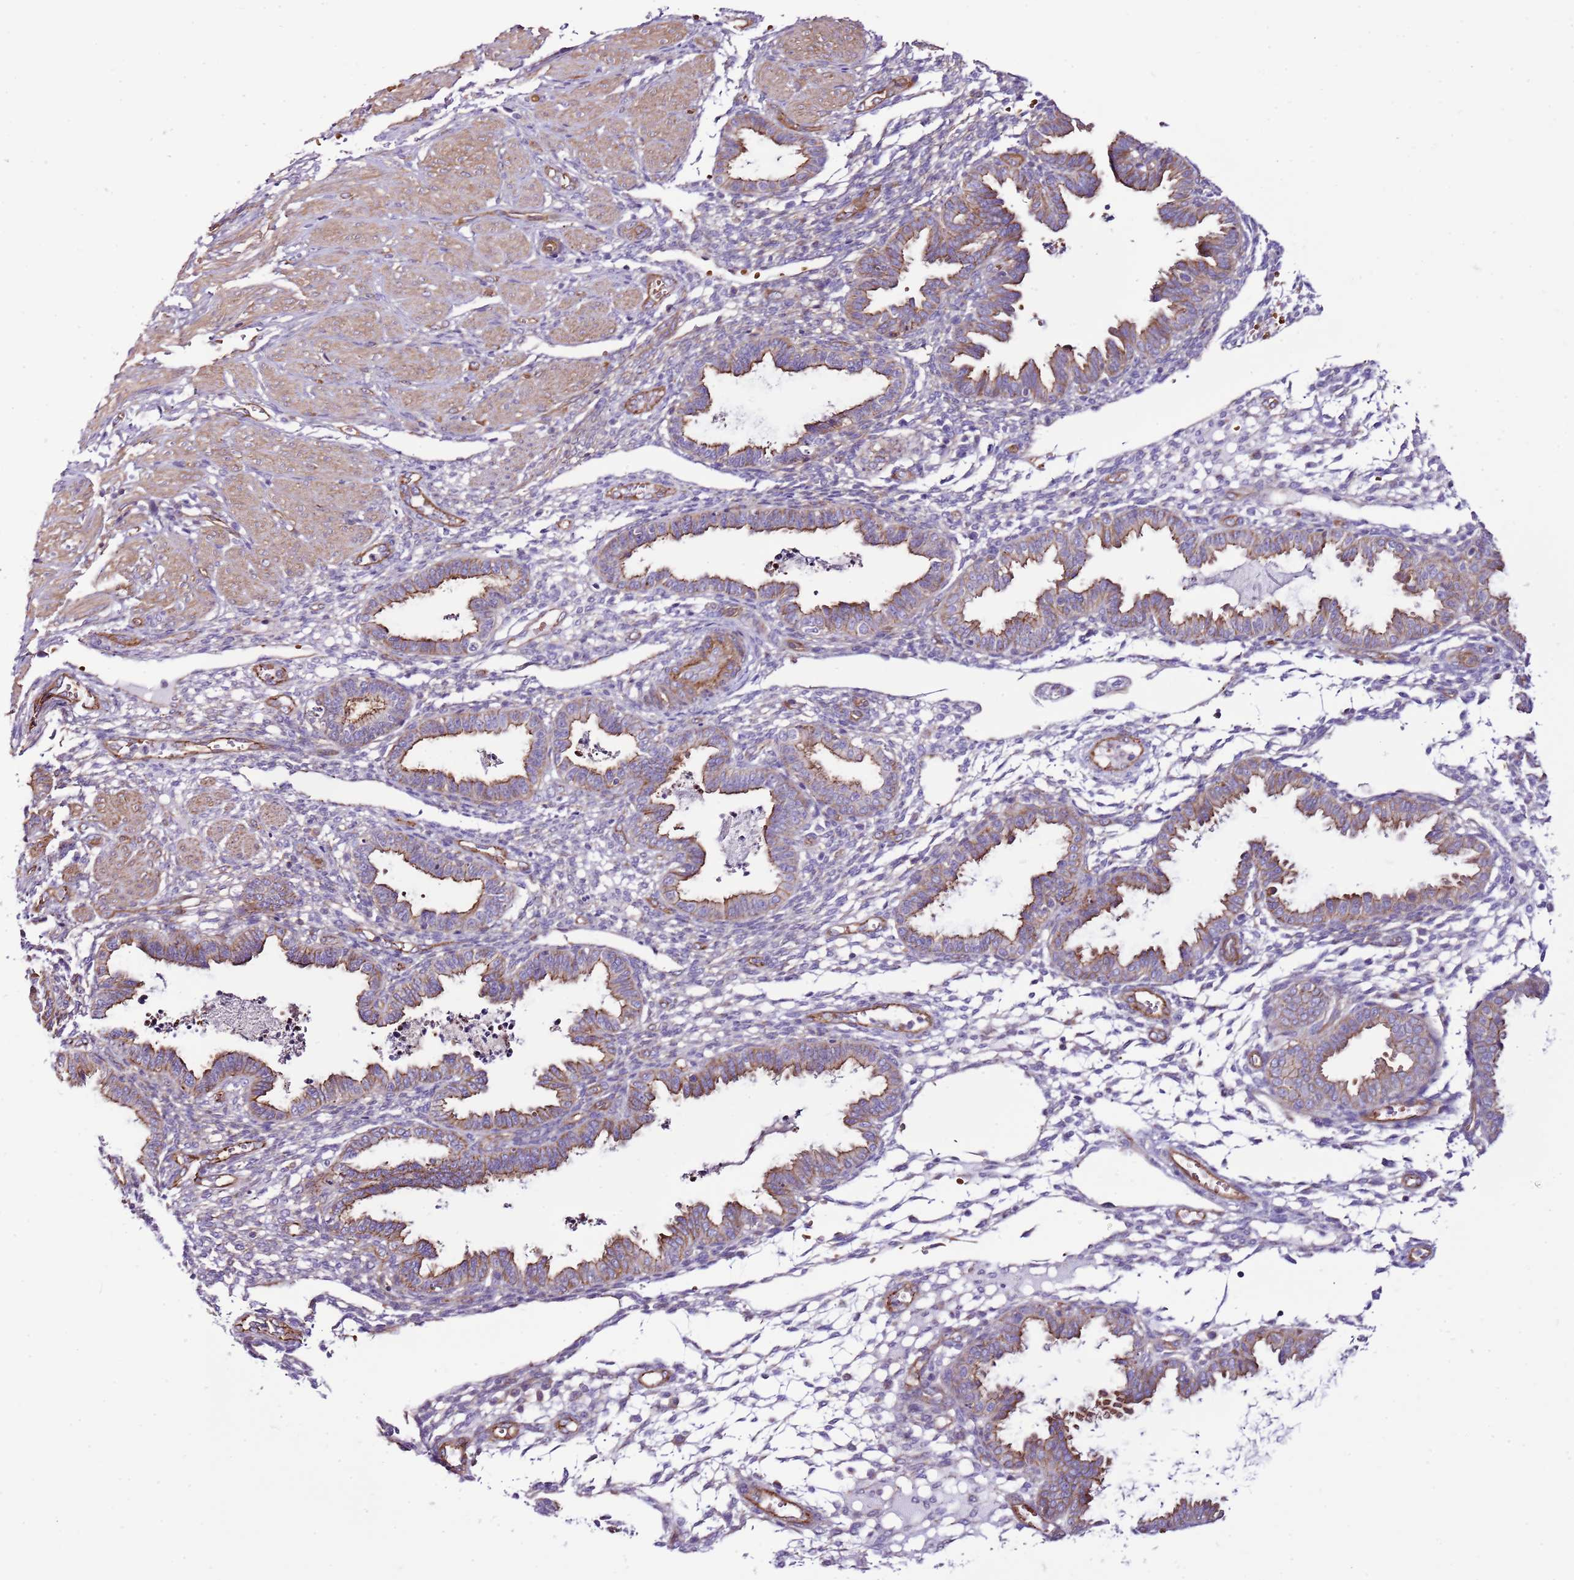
{"staining": {"intensity": "negative", "quantity": "none", "location": "none"}, "tissue": "endometrium", "cell_type": "Cells in endometrial stroma", "image_type": "normal", "snomed": [{"axis": "morphology", "description": "Normal tissue, NOS"}, {"axis": "topography", "description": "Endometrium"}], "caption": "Immunohistochemistry micrograph of unremarkable endometrium stained for a protein (brown), which demonstrates no staining in cells in endometrial stroma.", "gene": "GFRAL", "patient": {"sex": "female", "age": 33}}